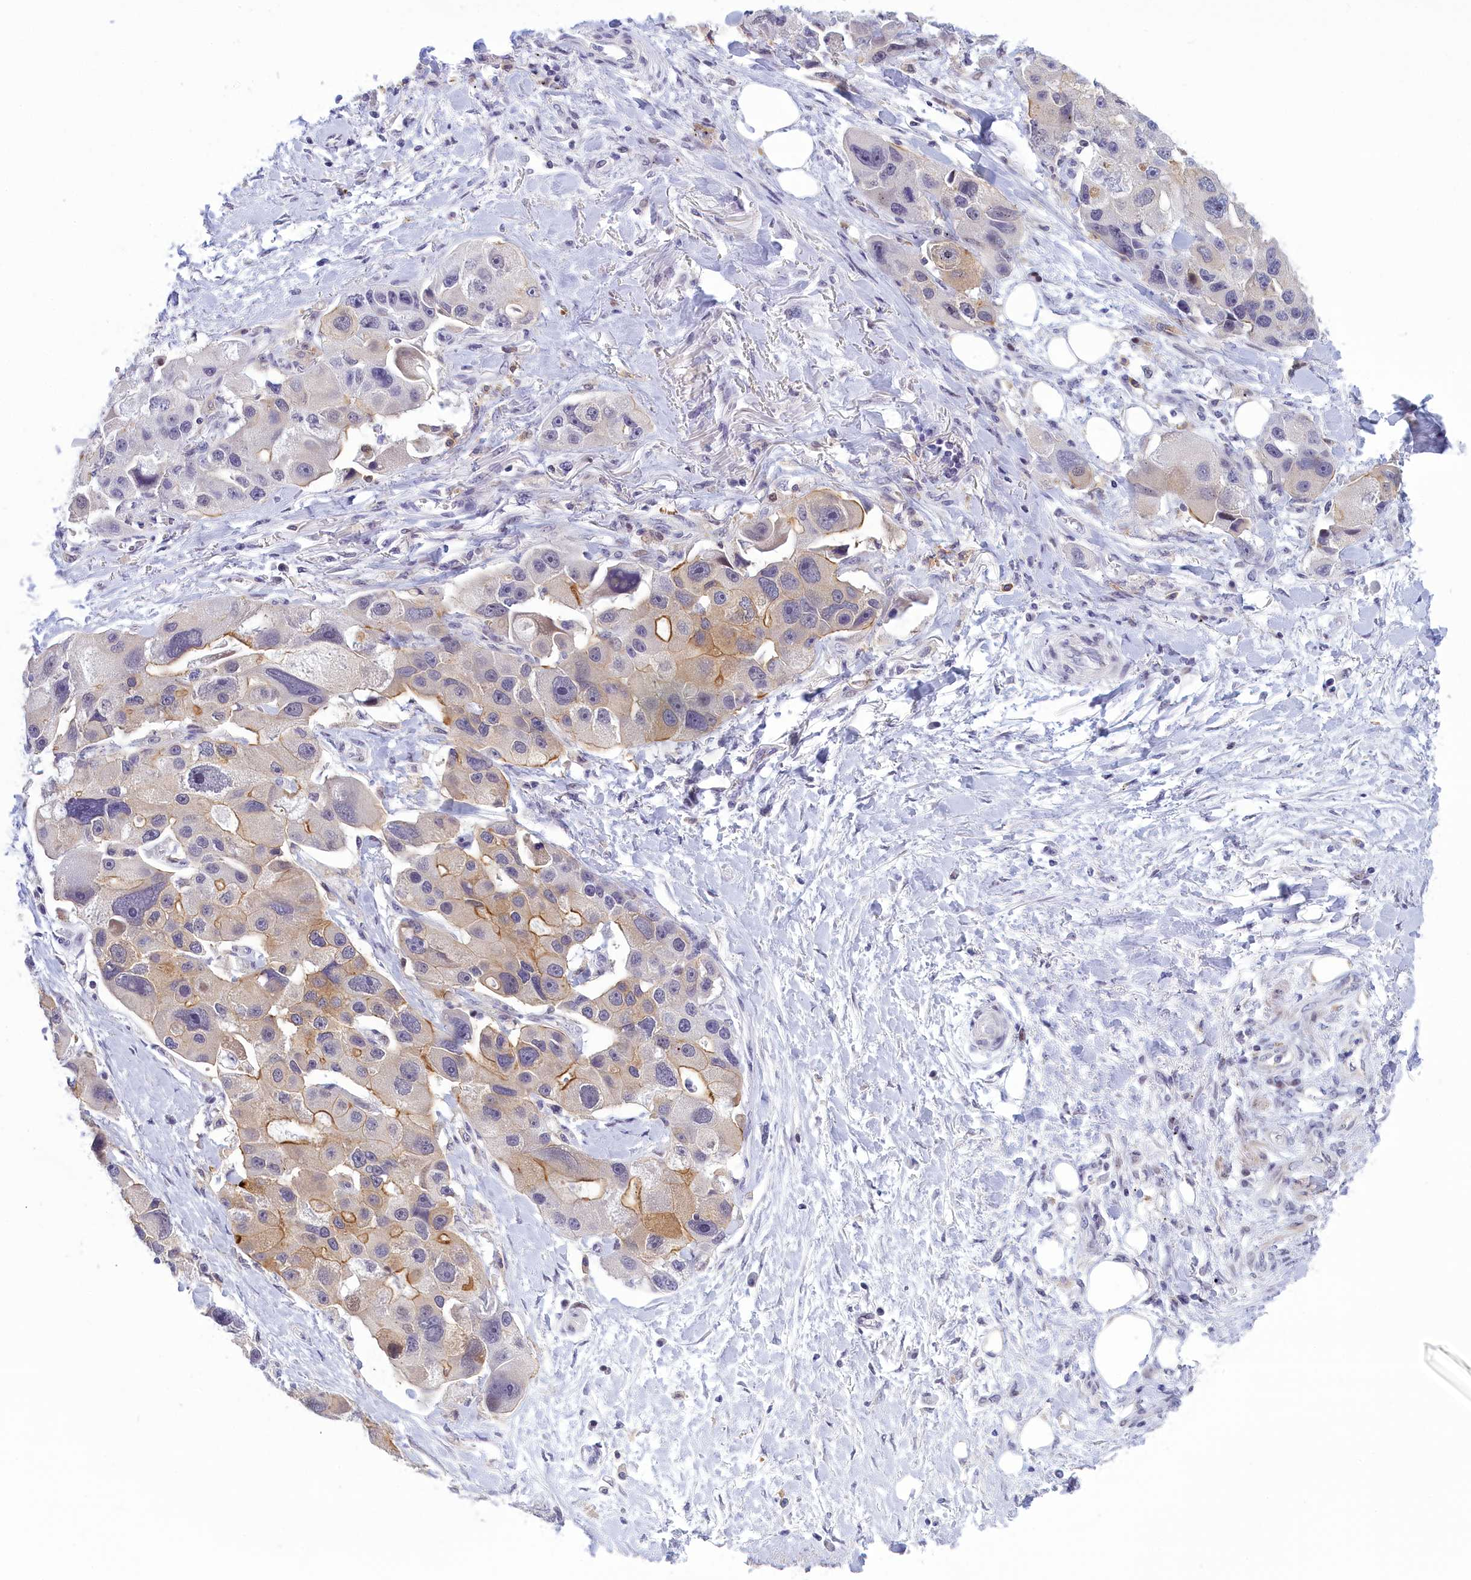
{"staining": {"intensity": "moderate", "quantity": "<25%", "location": "cytoplasmic/membranous"}, "tissue": "lung cancer", "cell_type": "Tumor cells", "image_type": "cancer", "snomed": [{"axis": "morphology", "description": "Adenocarcinoma, NOS"}, {"axis": "topography", "description": "Lung"}], "caption": "The micrograph reveals staining of lung cancer, revealing moderate cytoplasmic/membranous protein expression (brown color) within tumor cells.", "gene": "CORO2A", "patient": {"sex": "female", "age": 54}}